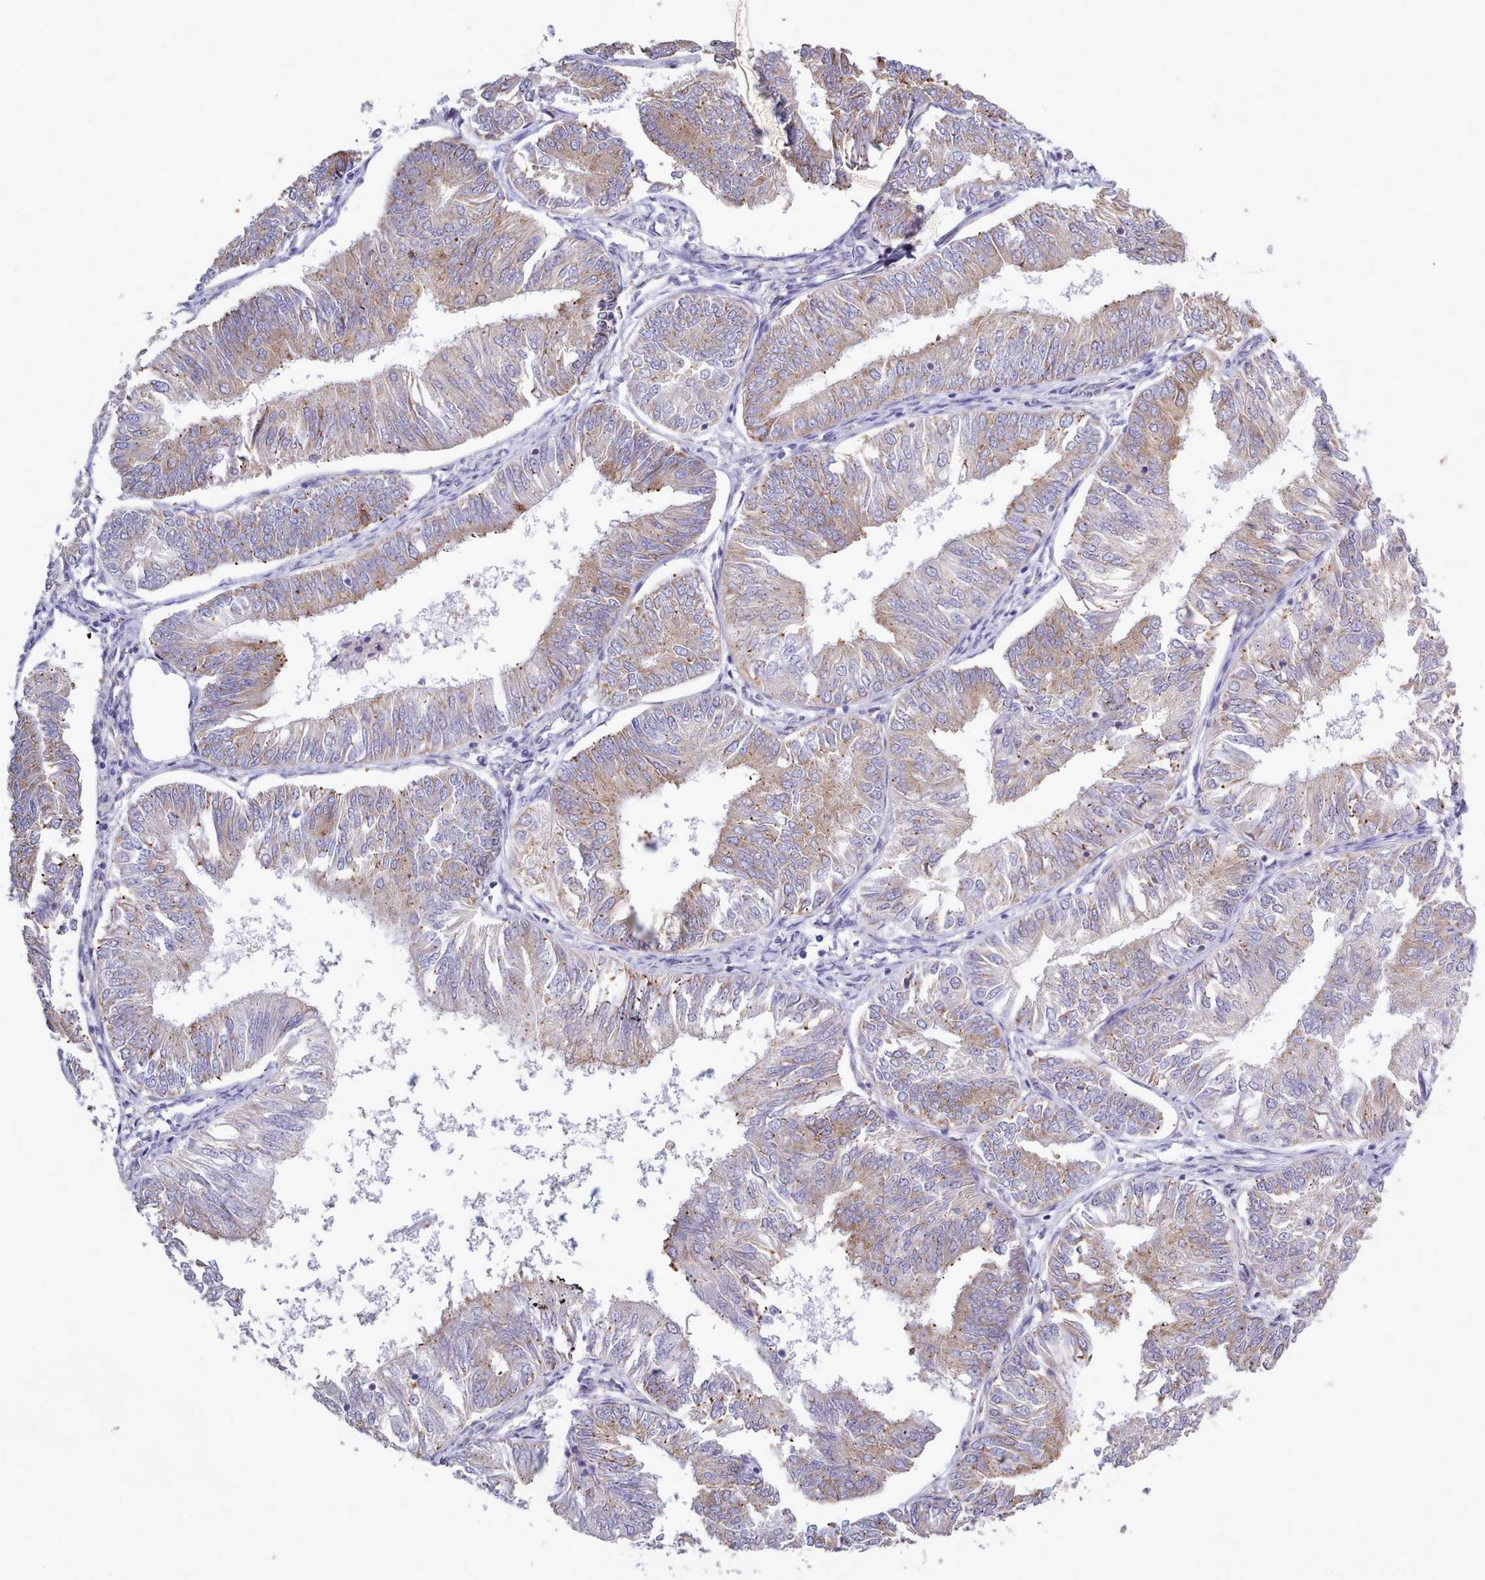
{"staining": {"intensity": "weak", "quantity": "<25%", "location": "cytoplasmic/membranous"}, "tissue": "endometrial cancer", "cell_type": "Tumor cells", "image_type": "cancer", "snomed": [{"axis": "morphology", "description": "Adenocarcinoma, NOS"}, {"axis": "topography", "description": "Endometrium"}], "caption": "Immunohistochemistry (IHC) photomicrograph of human adenocarcinoma (endometrial) stained for a protein (brown), which exhibits no positivity in tumor cells. Brightfield microscopy of immunohistochemistry stained with DAB (3,3'-diaminobenzidine) (brown) and hematoxylin (blue), captured at high magnification.", "gene": "XKR8", "patient": {"sex": "female", "age": 58}}